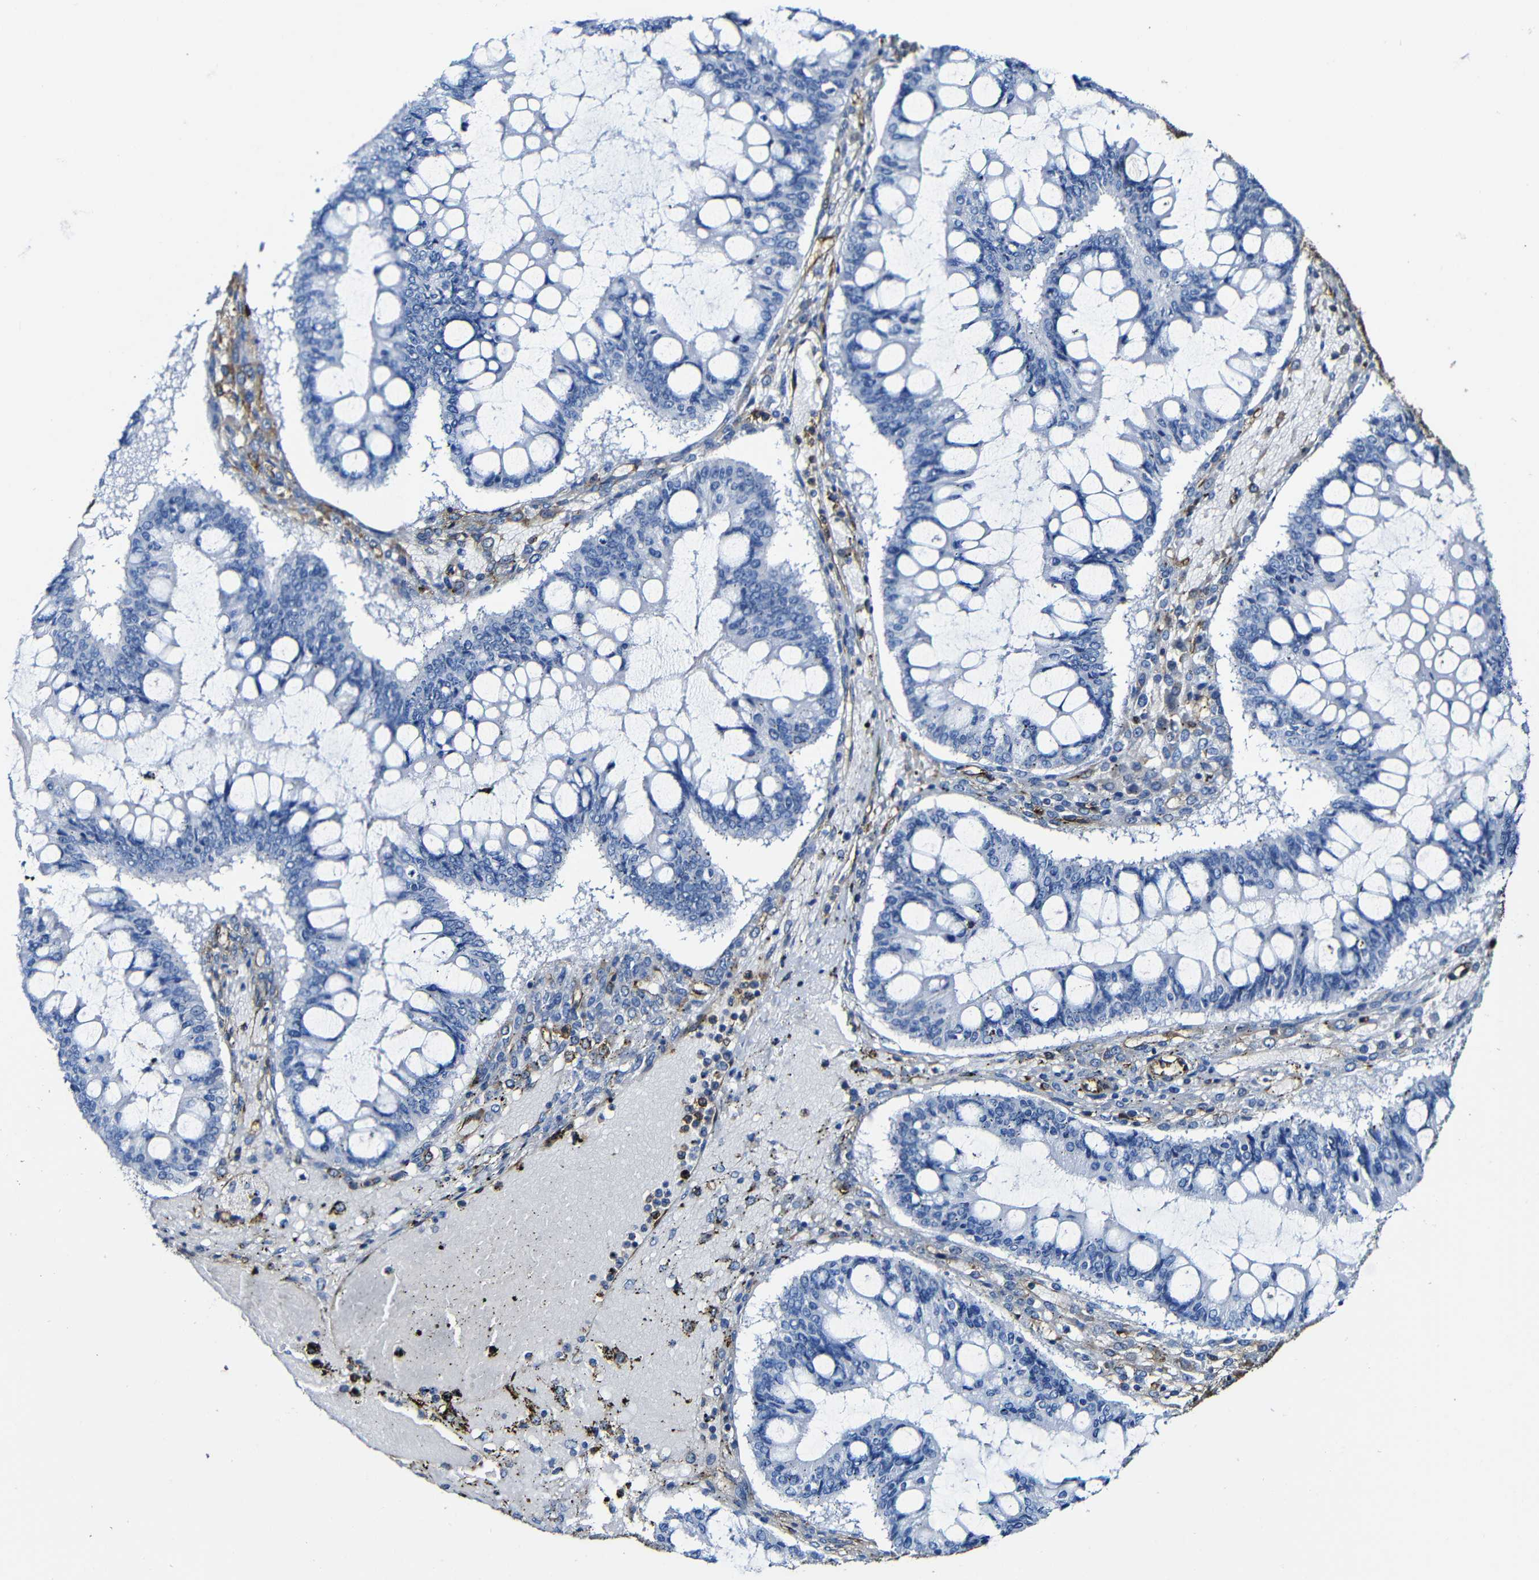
{"staining": {"intensity": "negative", "quantity": "none", "location": "none"}, "tissue": "ovarian cancer", "cell_type": "Tumor cells", "image_type": "cancer", "snomed": [{"axis": "morphology", "description": "Cystadenocarcinoma, mucinous, NOS"}, {"axis": "topography", "description": "Ovary"}], "caption": "Immunohistochemical staining of human ovarian mucinous cystadenocarcinoma reveals no significant staining in tumor cells.", "gene": "MSN", "patient": {"sex": "female", "age": 73}}